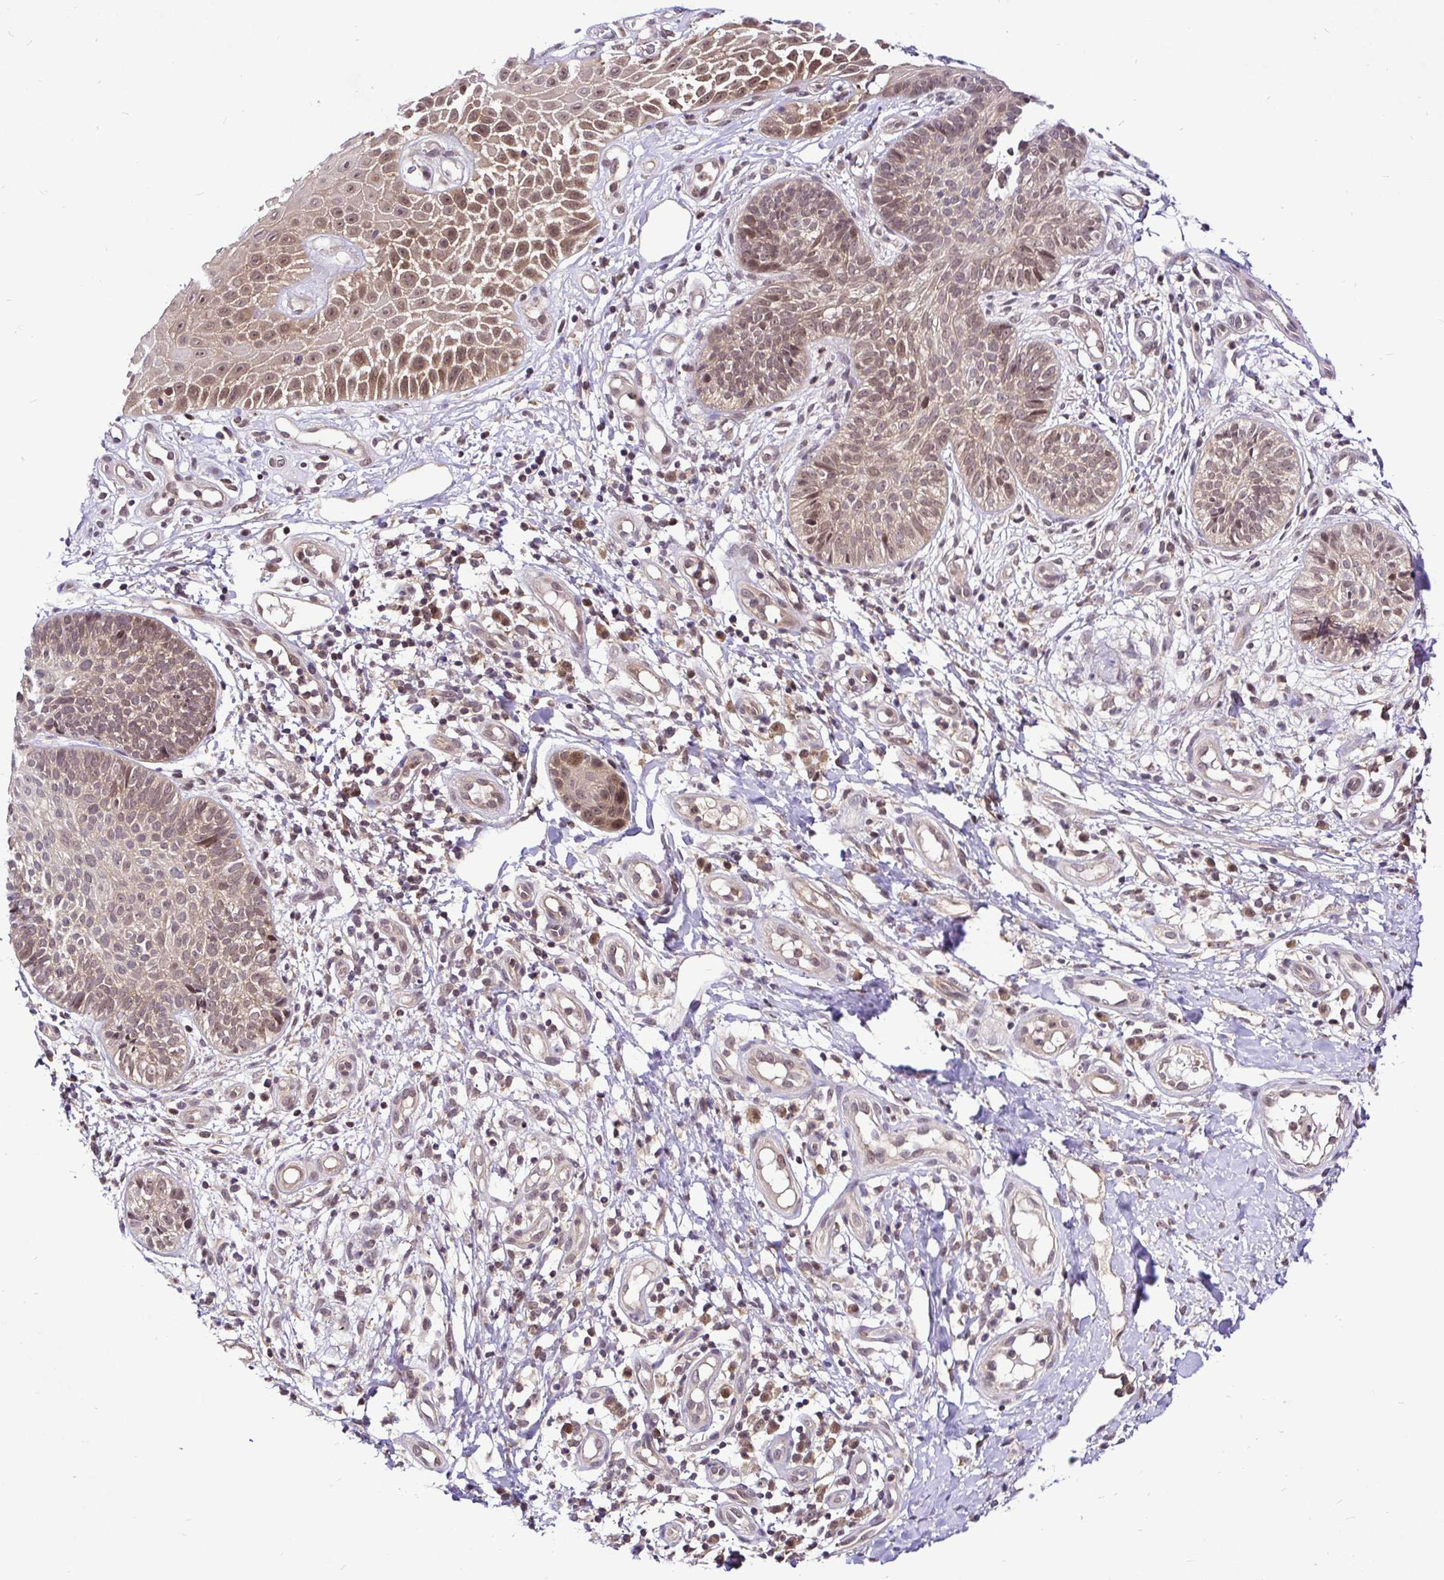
{"staining": {"intensity": "moderate", "quantity": "25%-75%", "location": "cytoplasmic/membranous,nuclear"}, "tissue": "skin cancer", "cell_type": "Tumor cells", "image_type": "cancer", "snomed": [{"axis": "morphology", "description": "Basal cell carcinoma"}, {"axis": "topography", "description": "Skin"}, {"axis": "topography", "description": "Skin of leg"}], "caption": "Immunohistochemical staining of human skin cancer shows medium levels of moderate cytoplasmic/membranous and nuclear expression in approximately 25%-75% of tumor cells.", "gene": "UBE2M", "patient": {"sex": "female", "age": 87}}